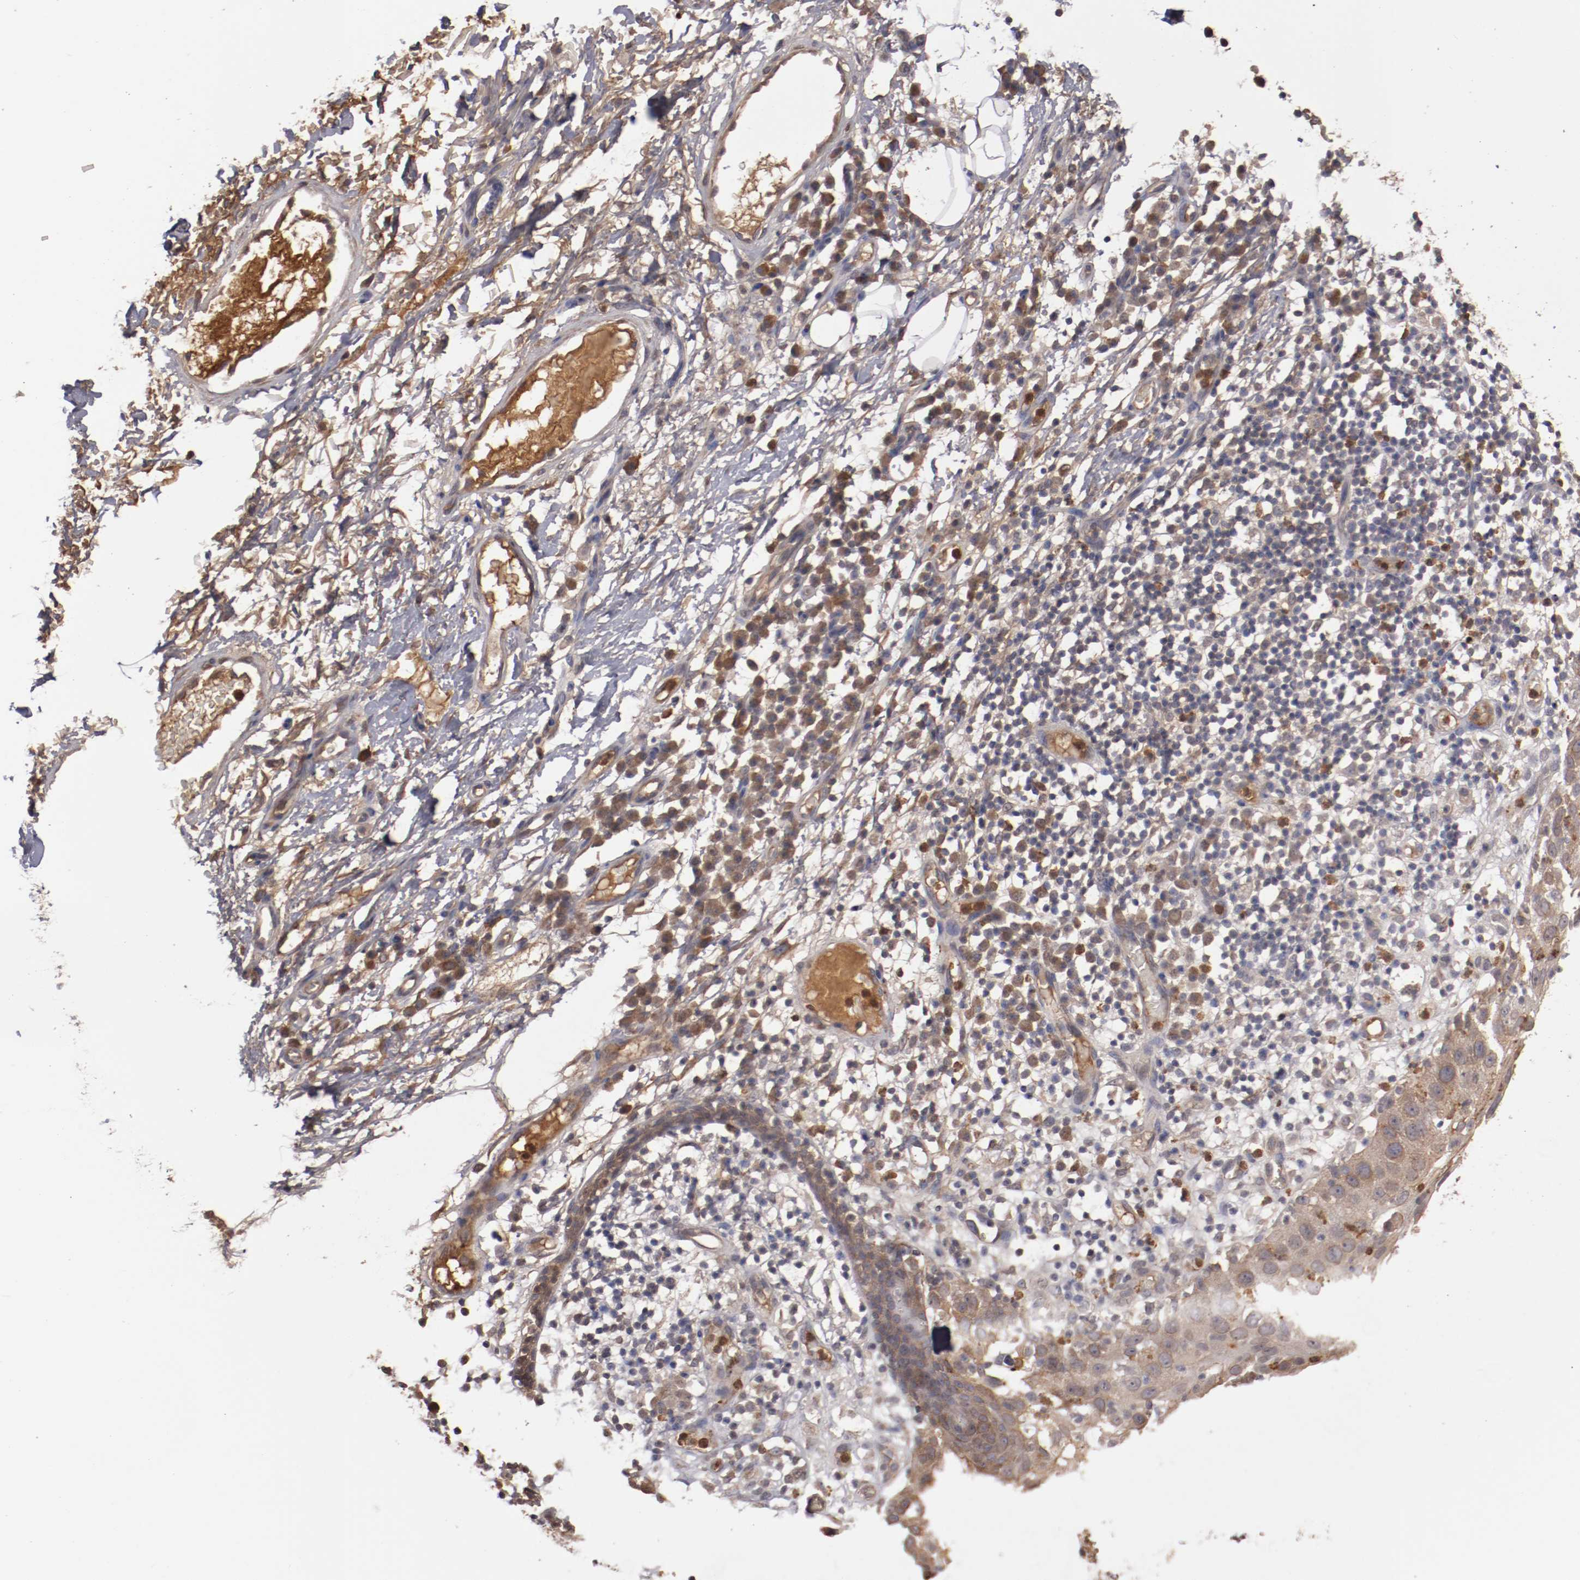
{"staining": {"intensity": "weak", "quantity": ">75%", "location": "cytoplasmic/membranous"}, "tissue": "skin cancer", "cell_type": "Tumor cells", "image_type": "cancer", "snomed": [{"axis": "morphology", "description": "Squamous cell carcinoma, NOS"}, {"axis": "topography", "description": "Skin"}], "caption": "DAB (3,3'-diaminobenzidine) immunohistochemical staining of skin squamous cell carcinoma shows weak cytoplasmic/membranous protein expression in about >75% of tumor cells. (Stains: DAB in brown, nuclei in blue, Microscopy: brightfield microscopy at high magnification).", "gene": "SERPINA7", "patient": {"sex": "male", "age": 87}}